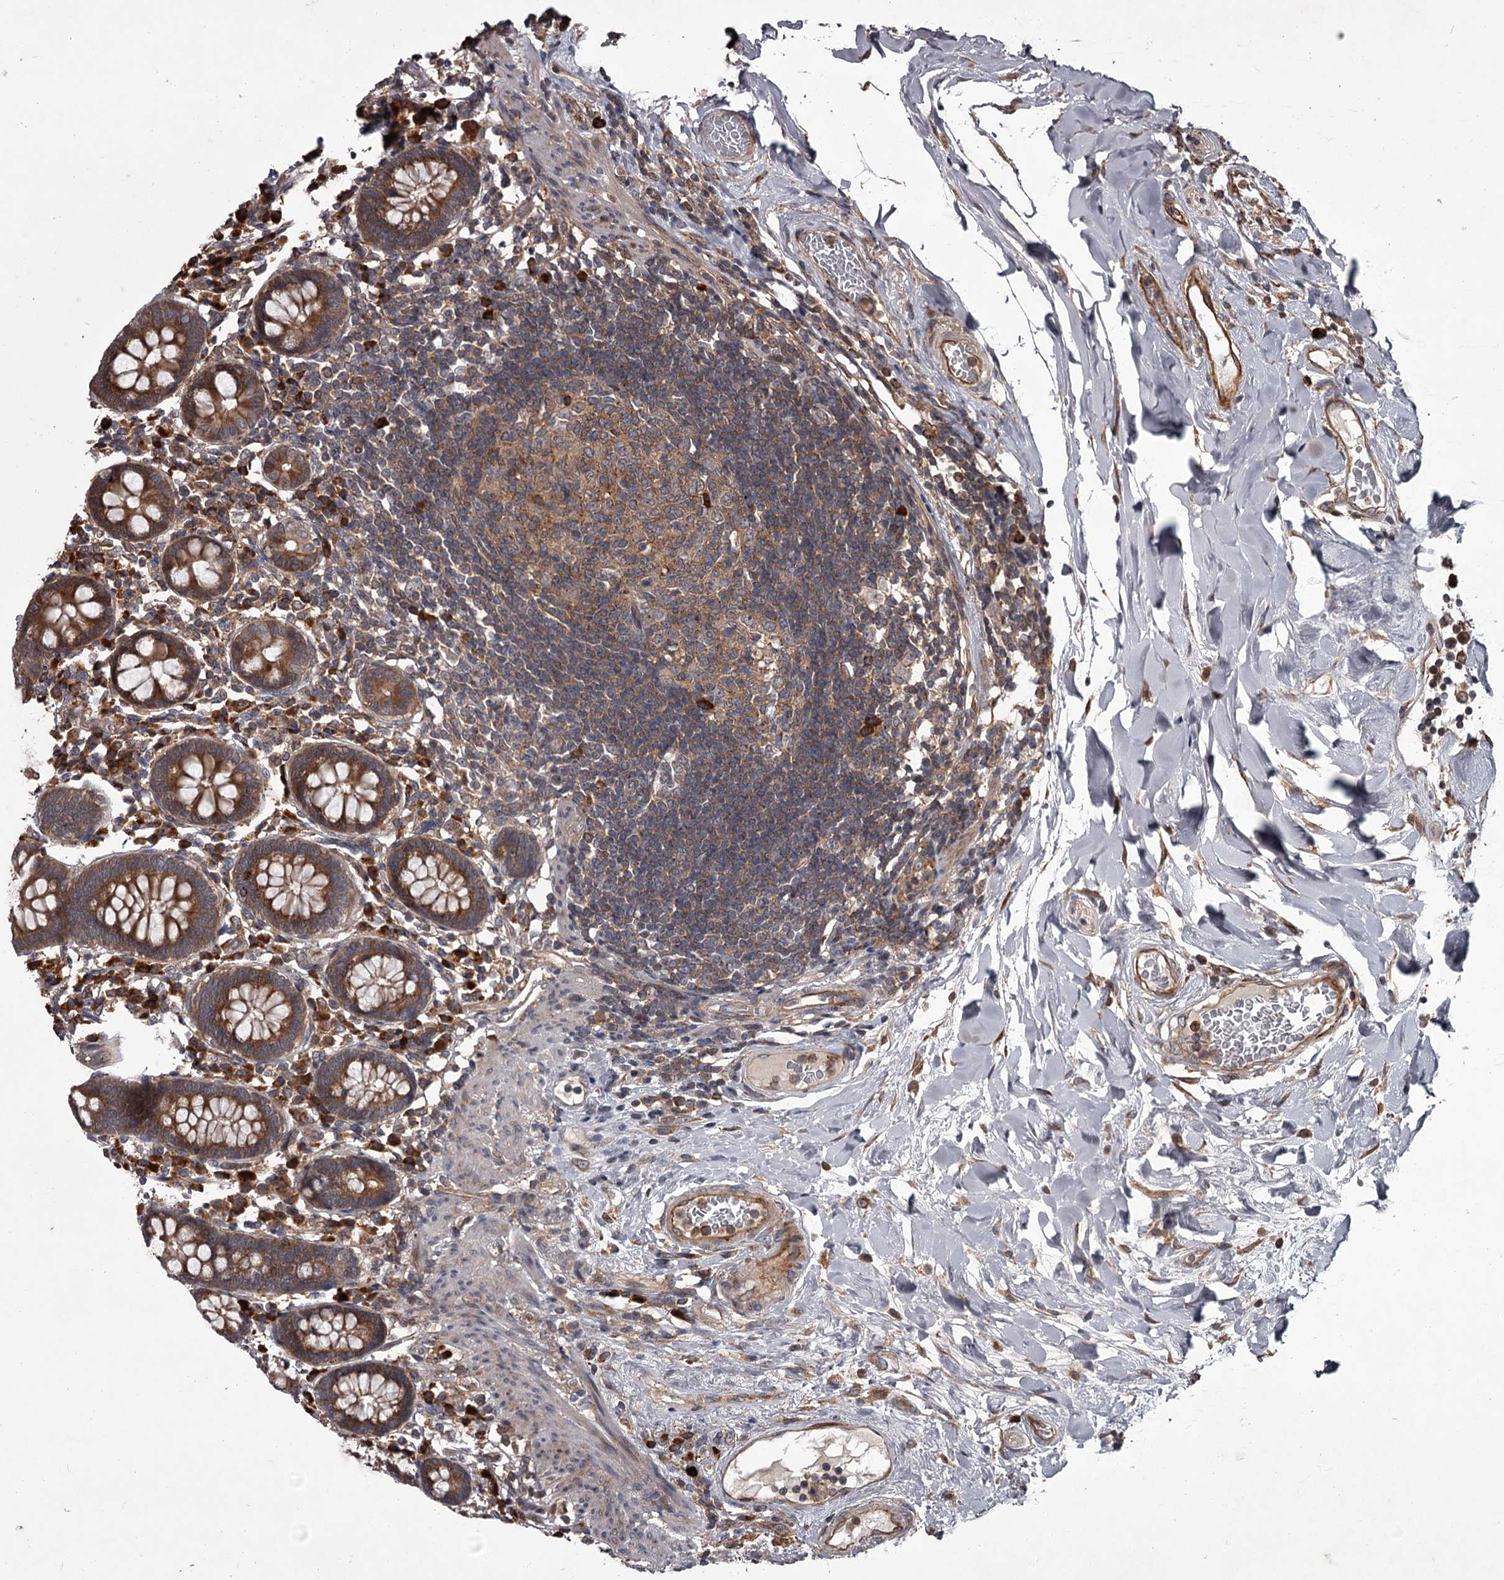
{"staining": {"intensity": "moderate", "quantity": ">75%", "location": "cytoplasmic/membranous"}, "tissue": "colon", "cell_type": "Endothelial cells", "image_type": "normal", "snomed": [{"axis": "morphology", "description": "Normal tissue, NOS"}, {"axis": "topography", "description": "Colon"}], "caption": "A histopathology image showing moderate cytoplasmic/membranous positivity in about >75% of endothelial cells in unremarkable colon, as visualized by brown immunohistochemical staining.", "gene": "UNC93B1", "patient": {"sex": "female", "age": 79}}